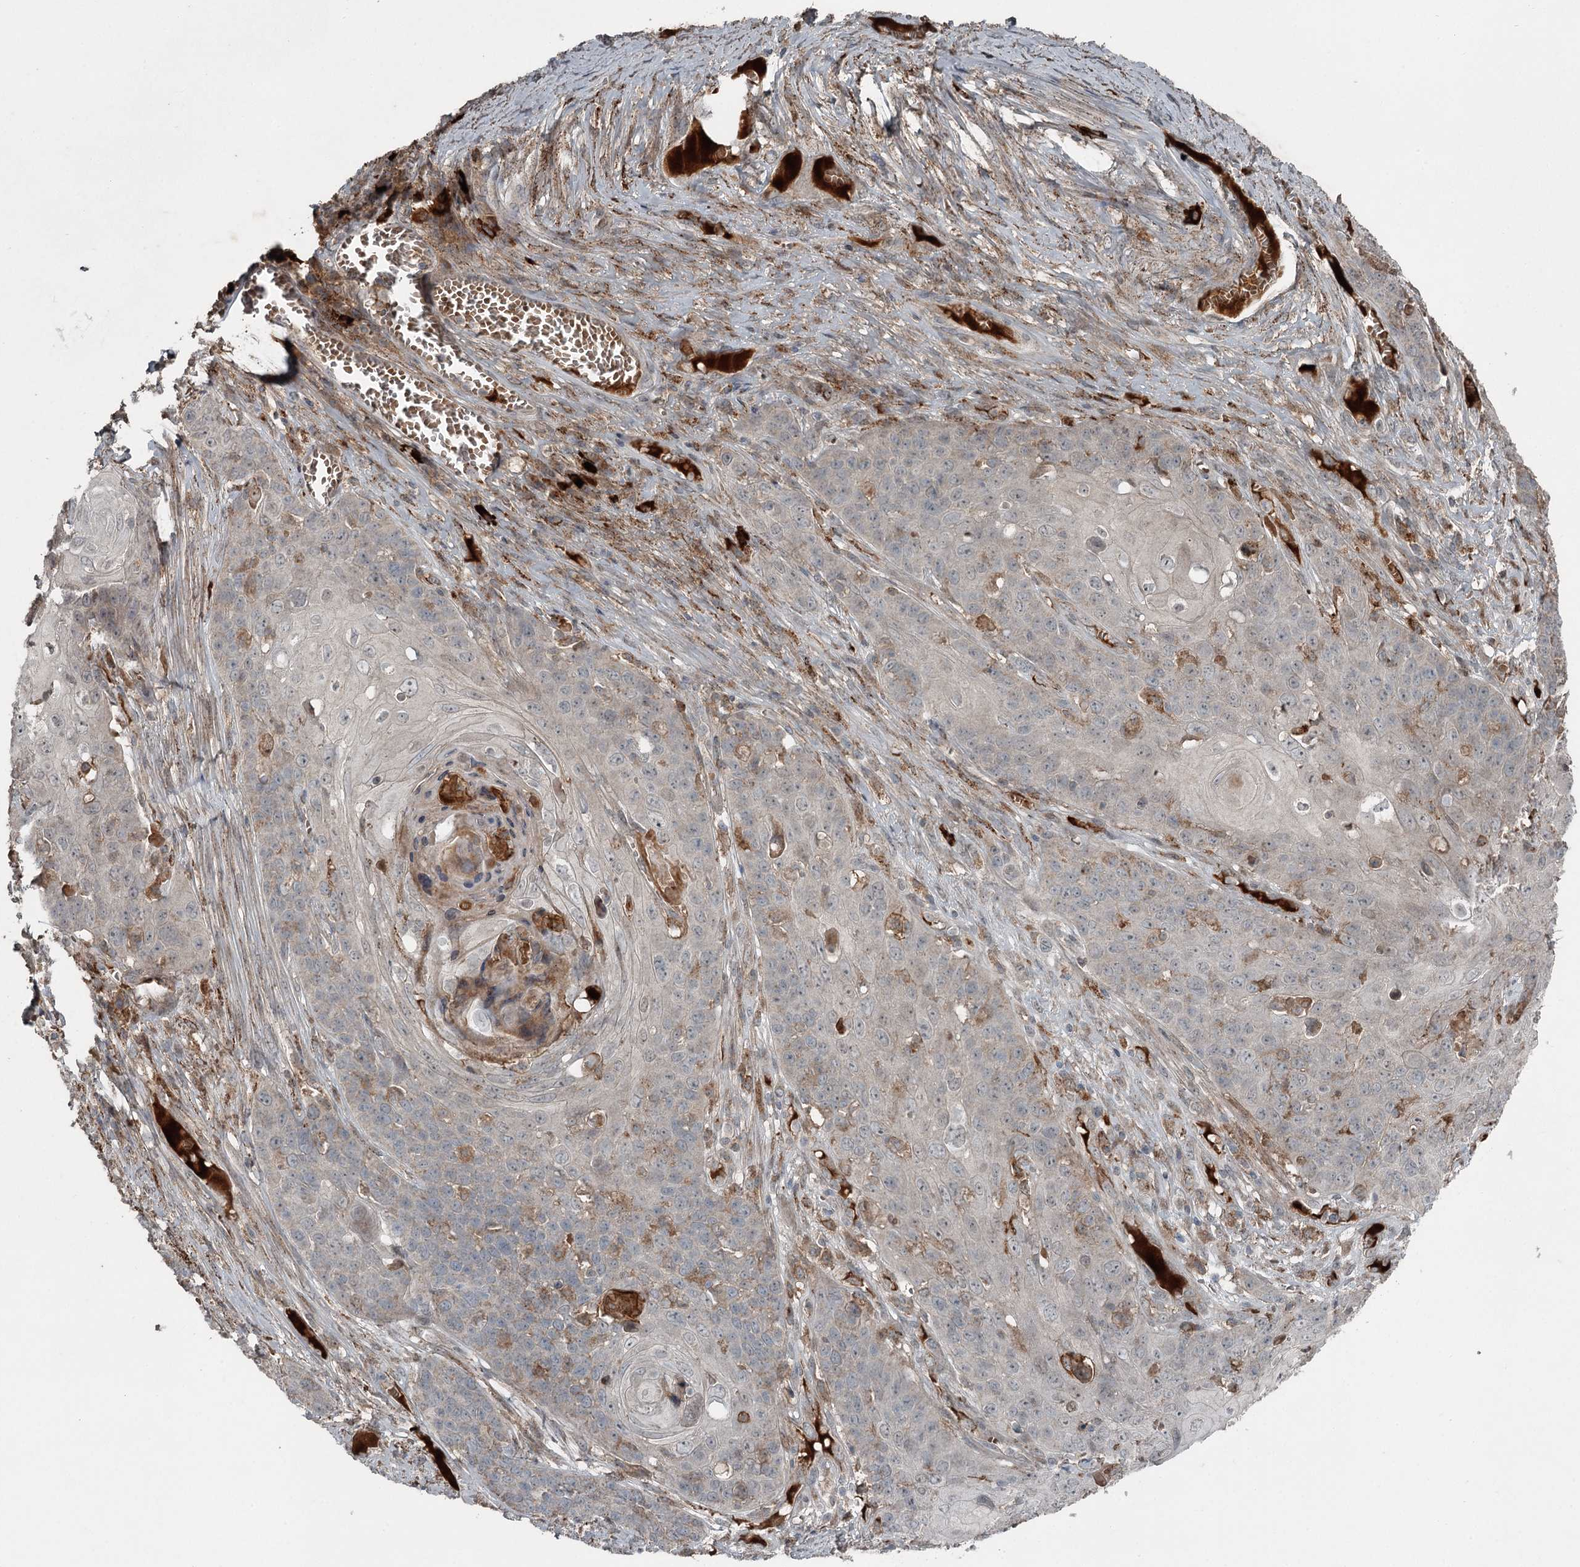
{"staining": {"intensity": "negative", "quantity": "none", "location": "none"}, "tissue": "skin cancer", "cell_type": "Tumor cells", "image_type": "cancer", "snomed": [{"axis": "morphology", "description": "Squamous cell carcinoma, NOS"}, {"axis": "topography", "description": "Skin"}], "caption": "Immunohistochemical staining of human skin cancer (squamous cell carcinoma) shows no significant expression in tumor cells.", "gene": "SLC39A8", "patient": {"sex": "male", "age": 55}}